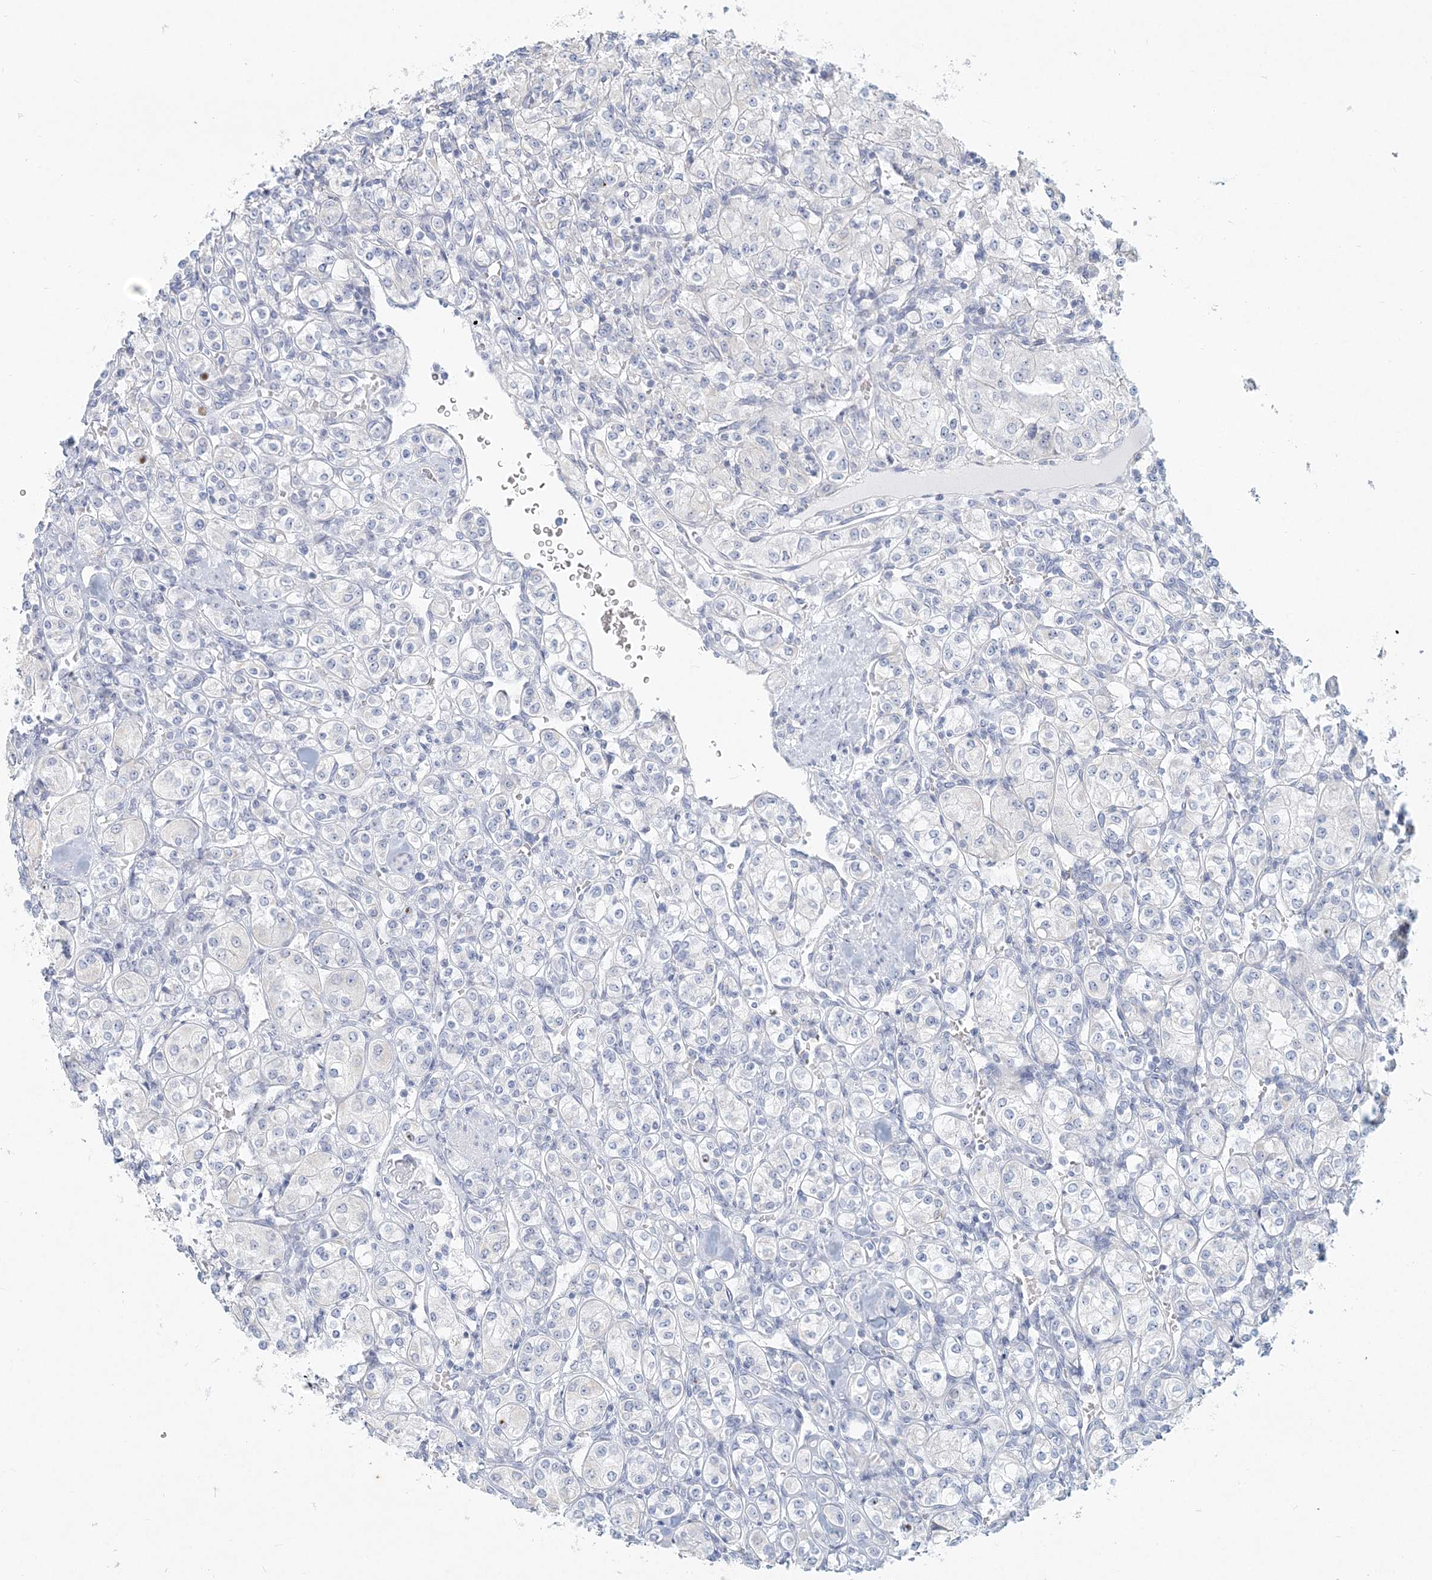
{"staining": {"intensity": "negative", "quantity": "none", "location": "none"}, "tissue": "renal cancer", "cell_type": "Tumor cells", "image_type": "cancer", "snomed": [{"axis": "morphology", "description": "Adenocarcinoma, NOS"}, {"axis": "topography", "description": "Kidney"}], "caption": "This is an IHC image of renal cancer. There is no positivity in tumor cells.", "gene": "CSN1S1", "patient": {"sex": "male", "age": 77}}